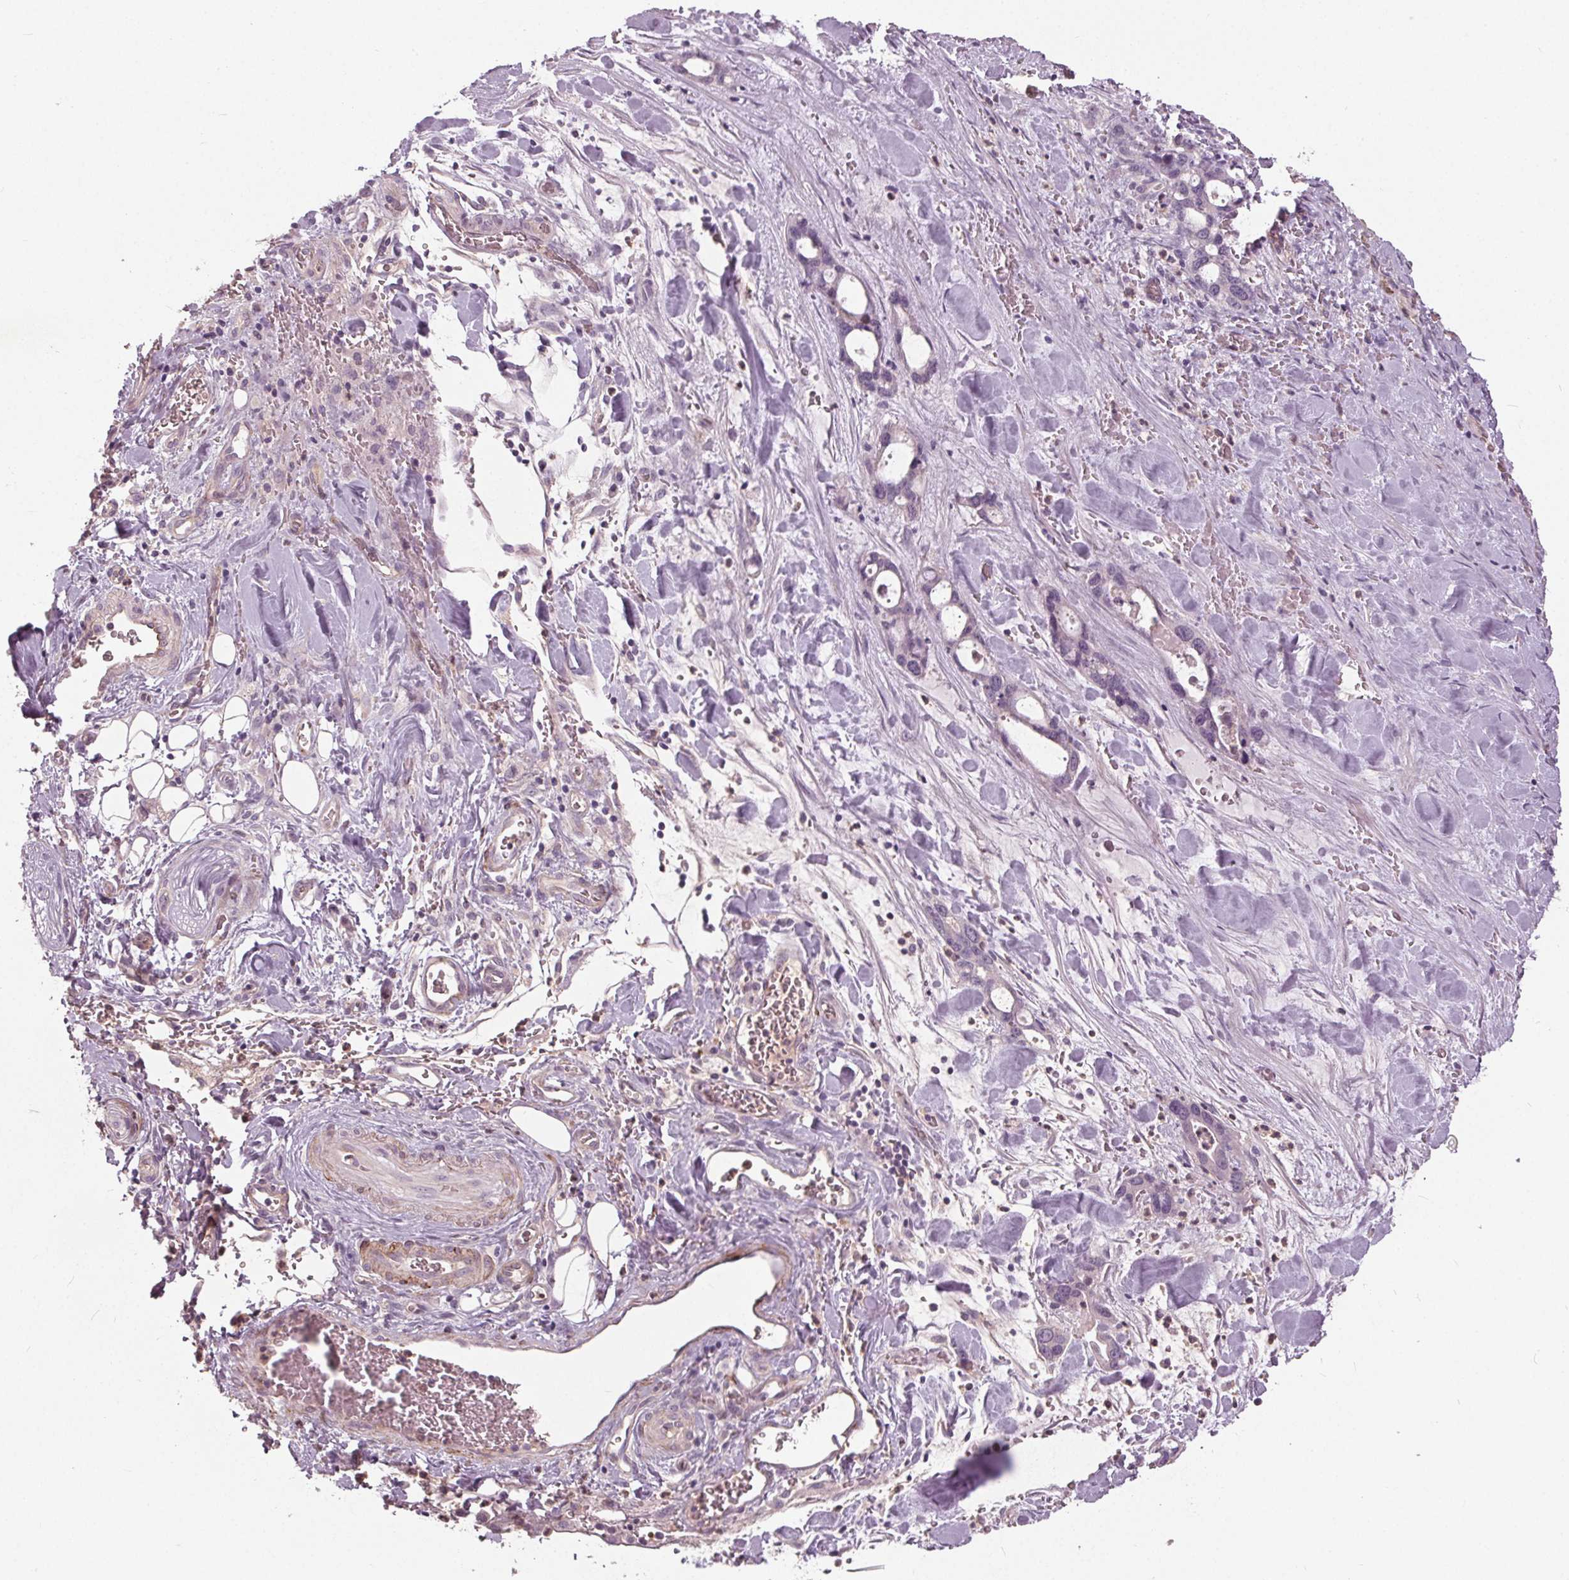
{"staining": {"intensity": "negative", "quantity": "none", "location": "none"}, "tissue": "stomach cancer", "cell_type": "Tumor cells", "image_type": "cancer", "snomed": [{"axis": "morphology", "description": "Normal tissue, NOS"}, {"axis": "morphology", "description": "Adenocarcinoma, NOS"}, {"axis": "topography", "description": "Esophagus"}, {"axis": "topography", "description": "Stomach, upper"}], "caption": "Immunohistochemical staining of stomach cancer (adenocarcinoma) exhibits no significant expression in tumor cells.", "gene": "PDGFD", "patient": {"sex": "male", "age": 74}}